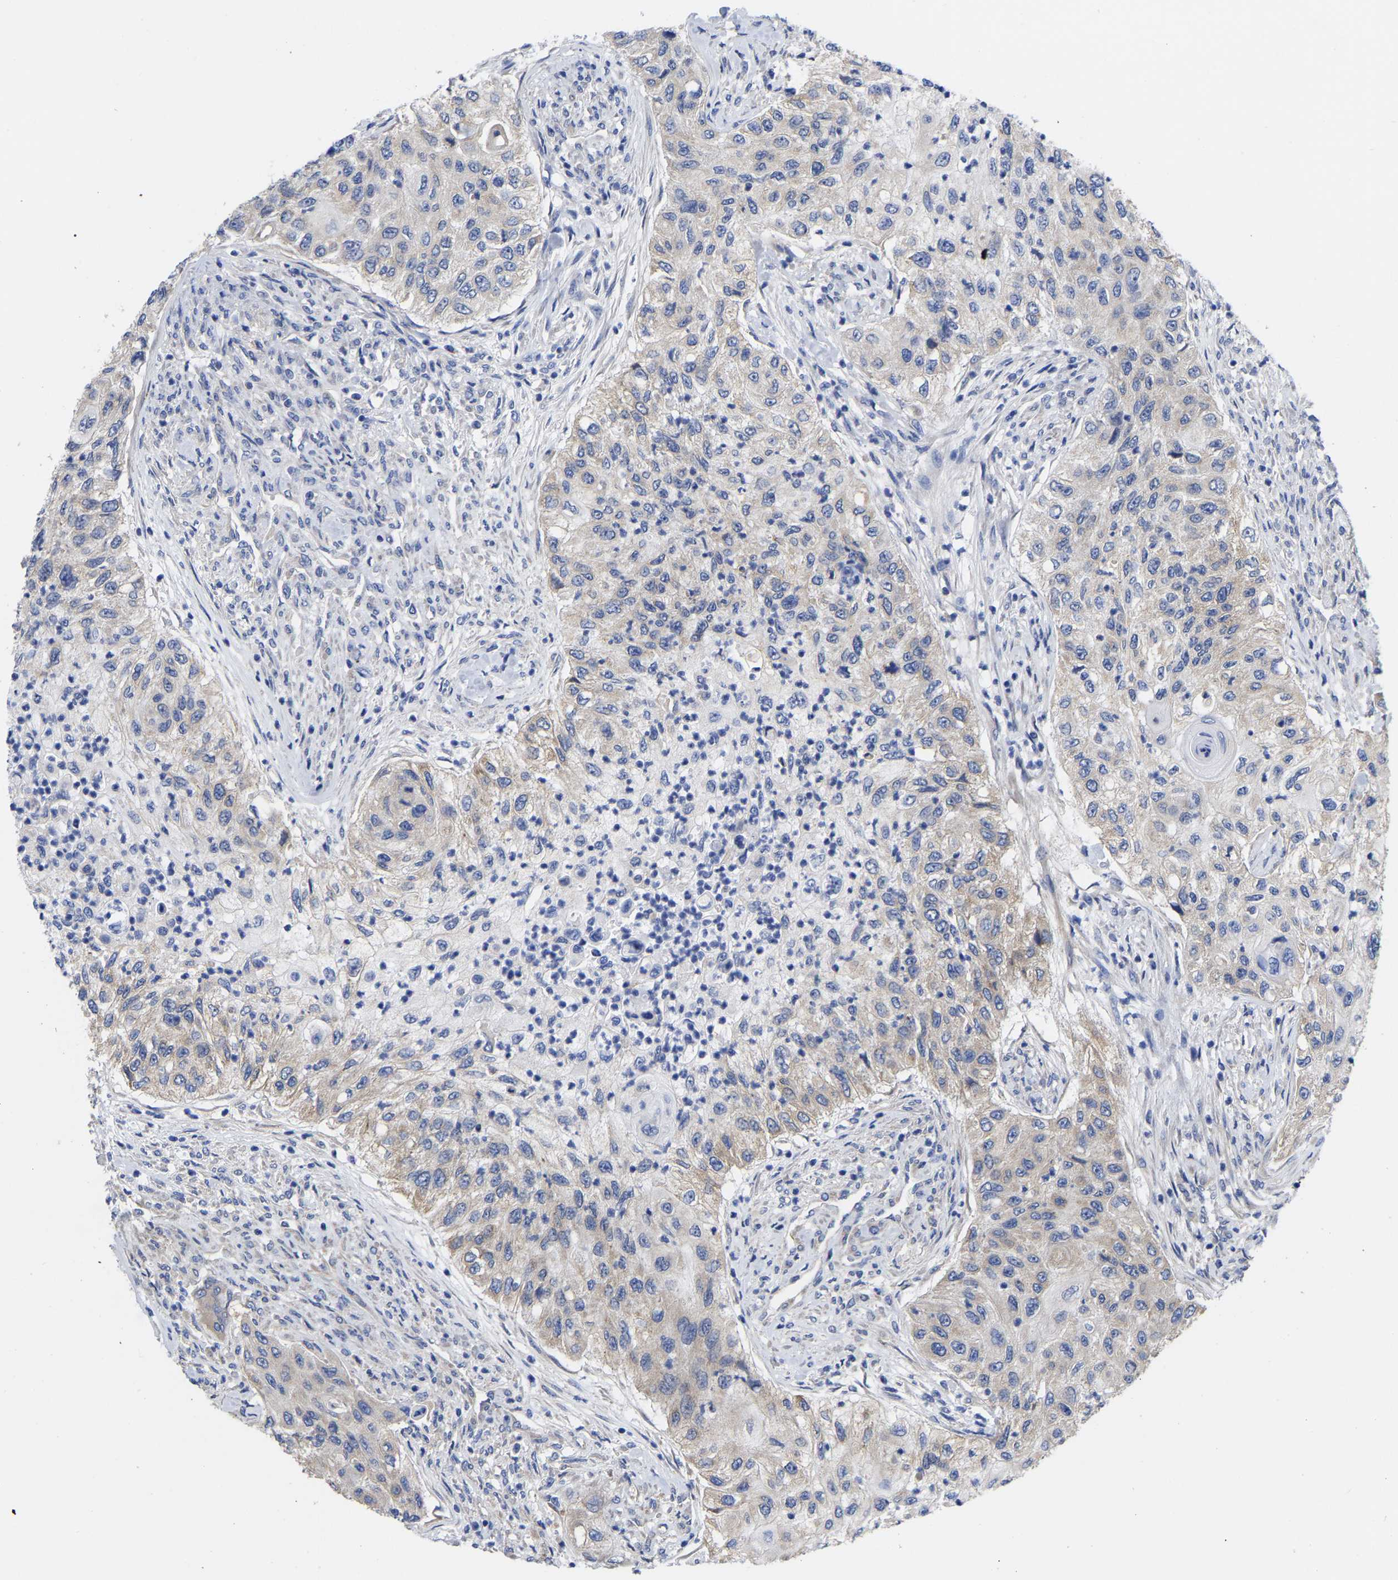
{"staining": {"intensity": "weak", "quantity": "<25%", "location": "cytoplasmic/membranous"}, "tissue": "urothelial cancer", "cell_type": "Tumor cells", "image_type": "cancer", "snomed": [{"axis": "morphology", "description": "Urothelial carcinoma, High grade"}, {"axis": "topography", "description": "Urinary bladder"}], "caption": "Urothelial carcinoma (high-grade) was stained to show a protein in brown. There is no significant positivity in tumor cells. (DAB immunohistochemistry visualized using brightfield microscopy, high magnification).", "gene": "CFAP298", "patient": {"sex": "female", "age": 60}}